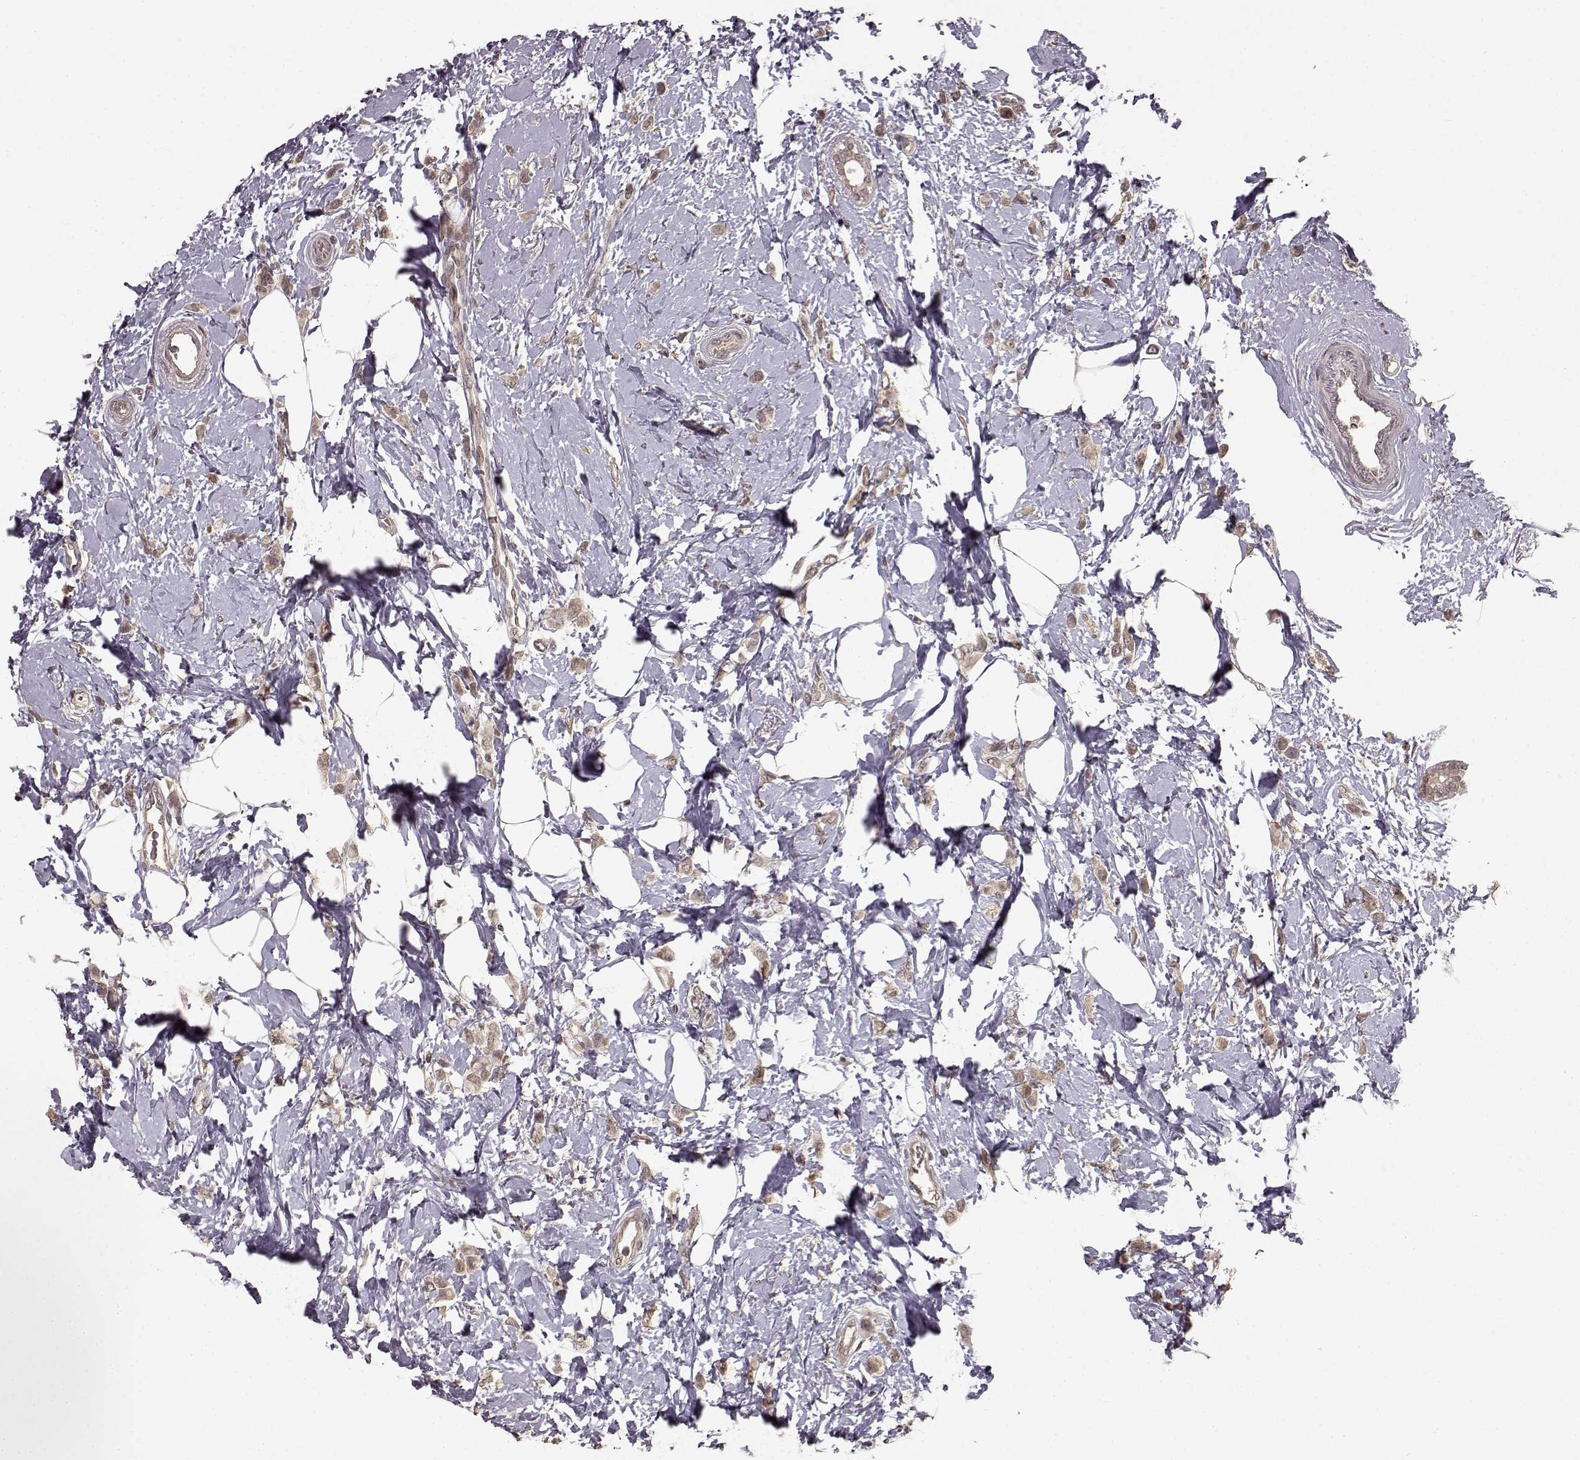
{"staining": {"intensity": "weak", "quantity": ">75%", "location": "cytoplasmic/membranous"}, "tissue": "breast cancer", "cell_type": "Tumor cells", "image_type": "cancer", "snomed": [{"axis": "morphology", "description": "Lobular carcinoma"}, {"axis": "topography", "description": "Breast"}], "caption": "This histopathology image demonstrates immunohistochemistry staining of human breast cancer, with low weak cytoplasmic/membranous expression in approximately >75% of tumor cells.", "gene": "NTRK2", "patient": {"sex": "female", "age": 66}}